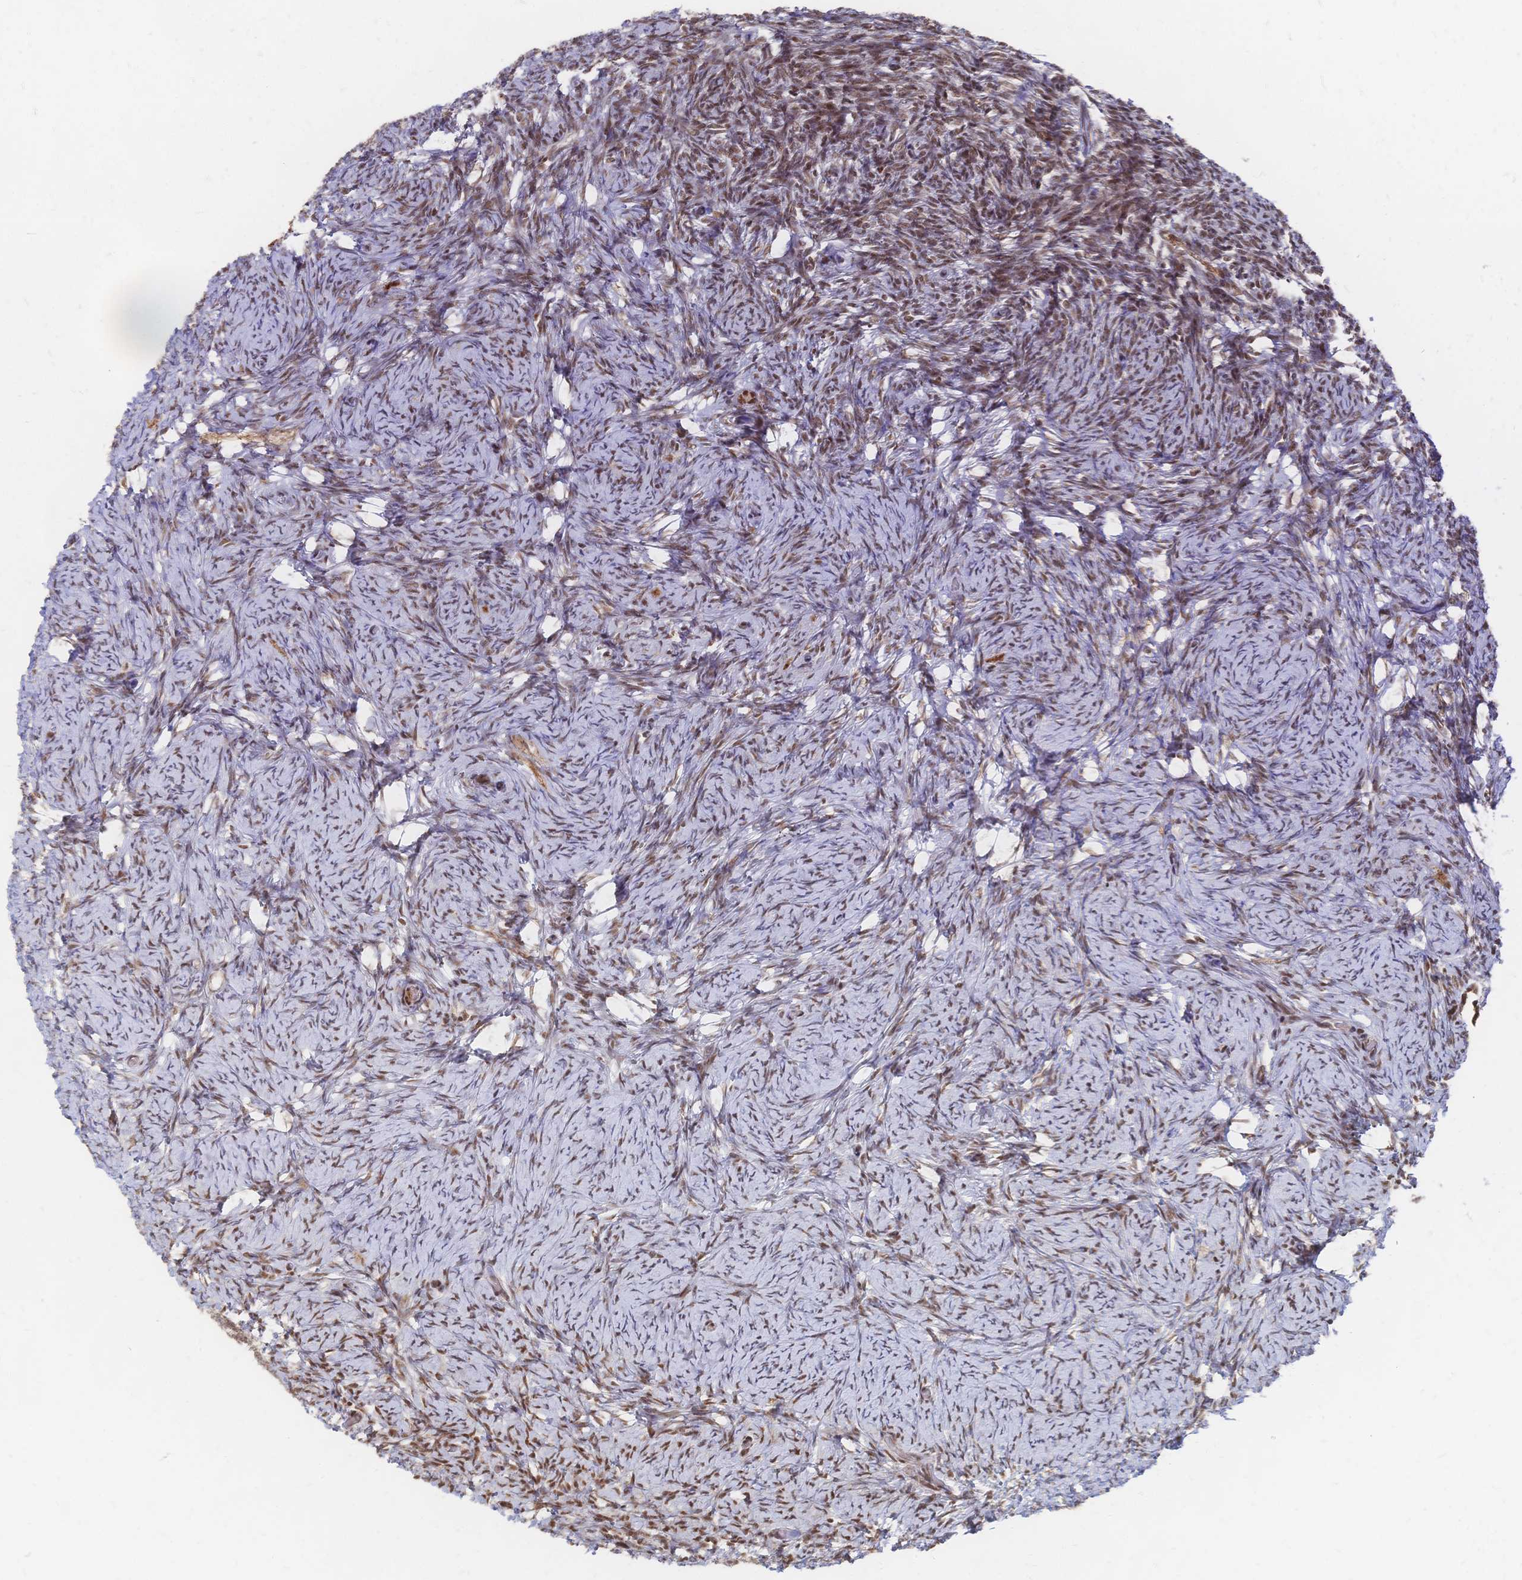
{"staining": {"intensity": "strong", "quantity": ">75%", "location": "cytoplasmic/membranous,nuclear"}, "tissue": "ovary", "cell_type": "Follicle cells", "image_type": "normal", "snomed": [{"axis": "morphology", "description": "Normal tissue, NOS"}, {"axis": "topography", "description": "Ovary"}], "caption": "Follicle cells display strong cytoplasmic/membranous,nuclear expression in about >75% of cells in unremarkable ovary. (DAB (3,3'-diaminobenzidine) IHC, brown staining for protein, blue staining for nuclei).", "gene": "NELFA", "patient": {"sex": "female", "age": 34}}